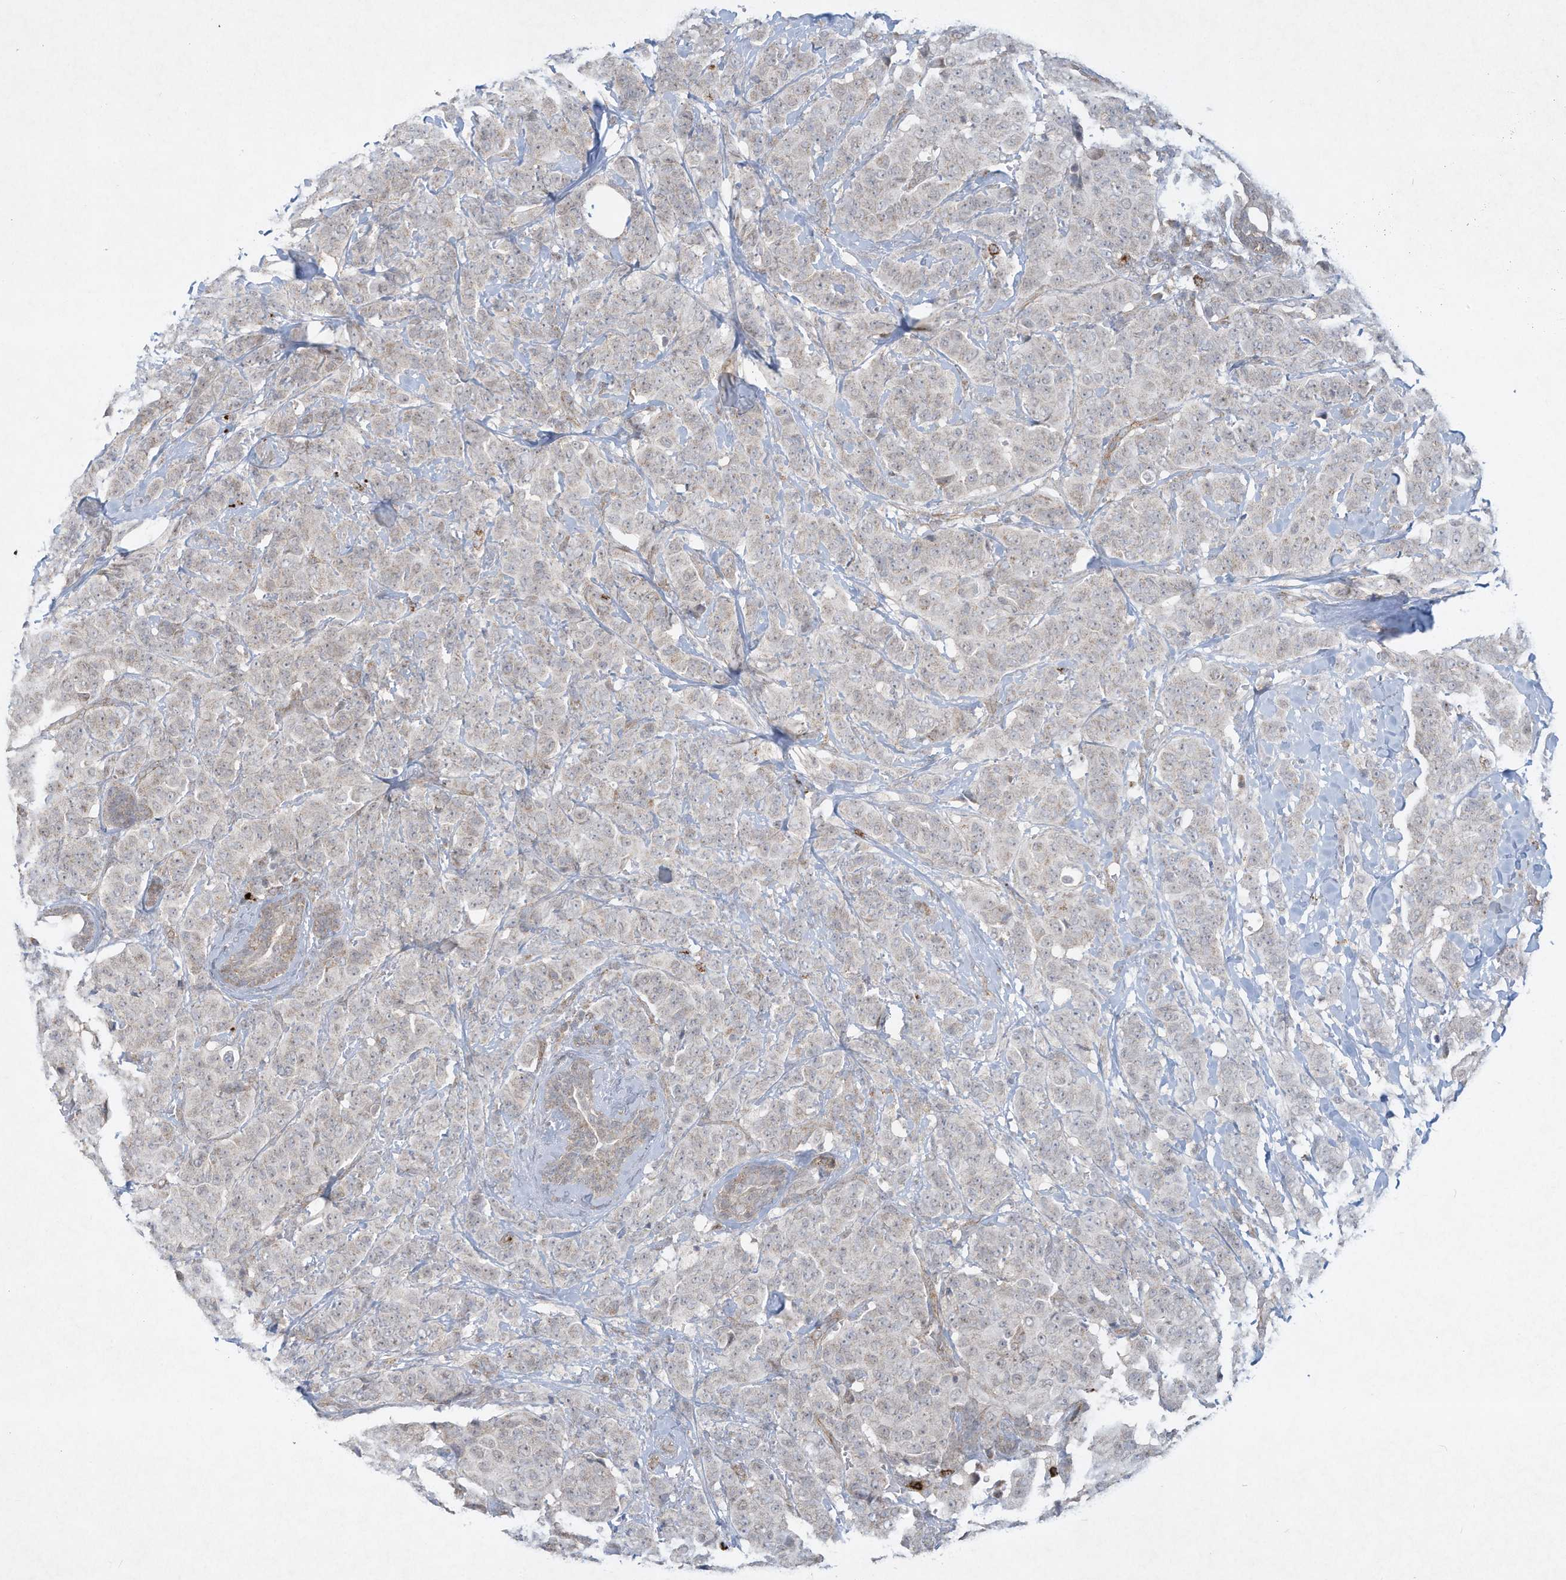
{"staining": {"intensity": "negative", "quantity": "none", "location": "none"}, "tissue": "breast cancer", "cell_type": "Tumor cells", "image_type": "cancer", "snomed": [{"axis": "morphology", "description": "Normal tissue, NOS"}, {"axis": "morphology", "description": "Duct carcinoma"}, {"axis": "topography", "description": "Breast"}], "caption": "This is a image of IHC staining of breast intraductal carcinoma, which shows no staining in tumor cells. (Immunohistochemistry (ihc), brightfield microscopy, high magnification).", "gene": "CHRNA4", "patient": {"sex": "female", "age": 40}}